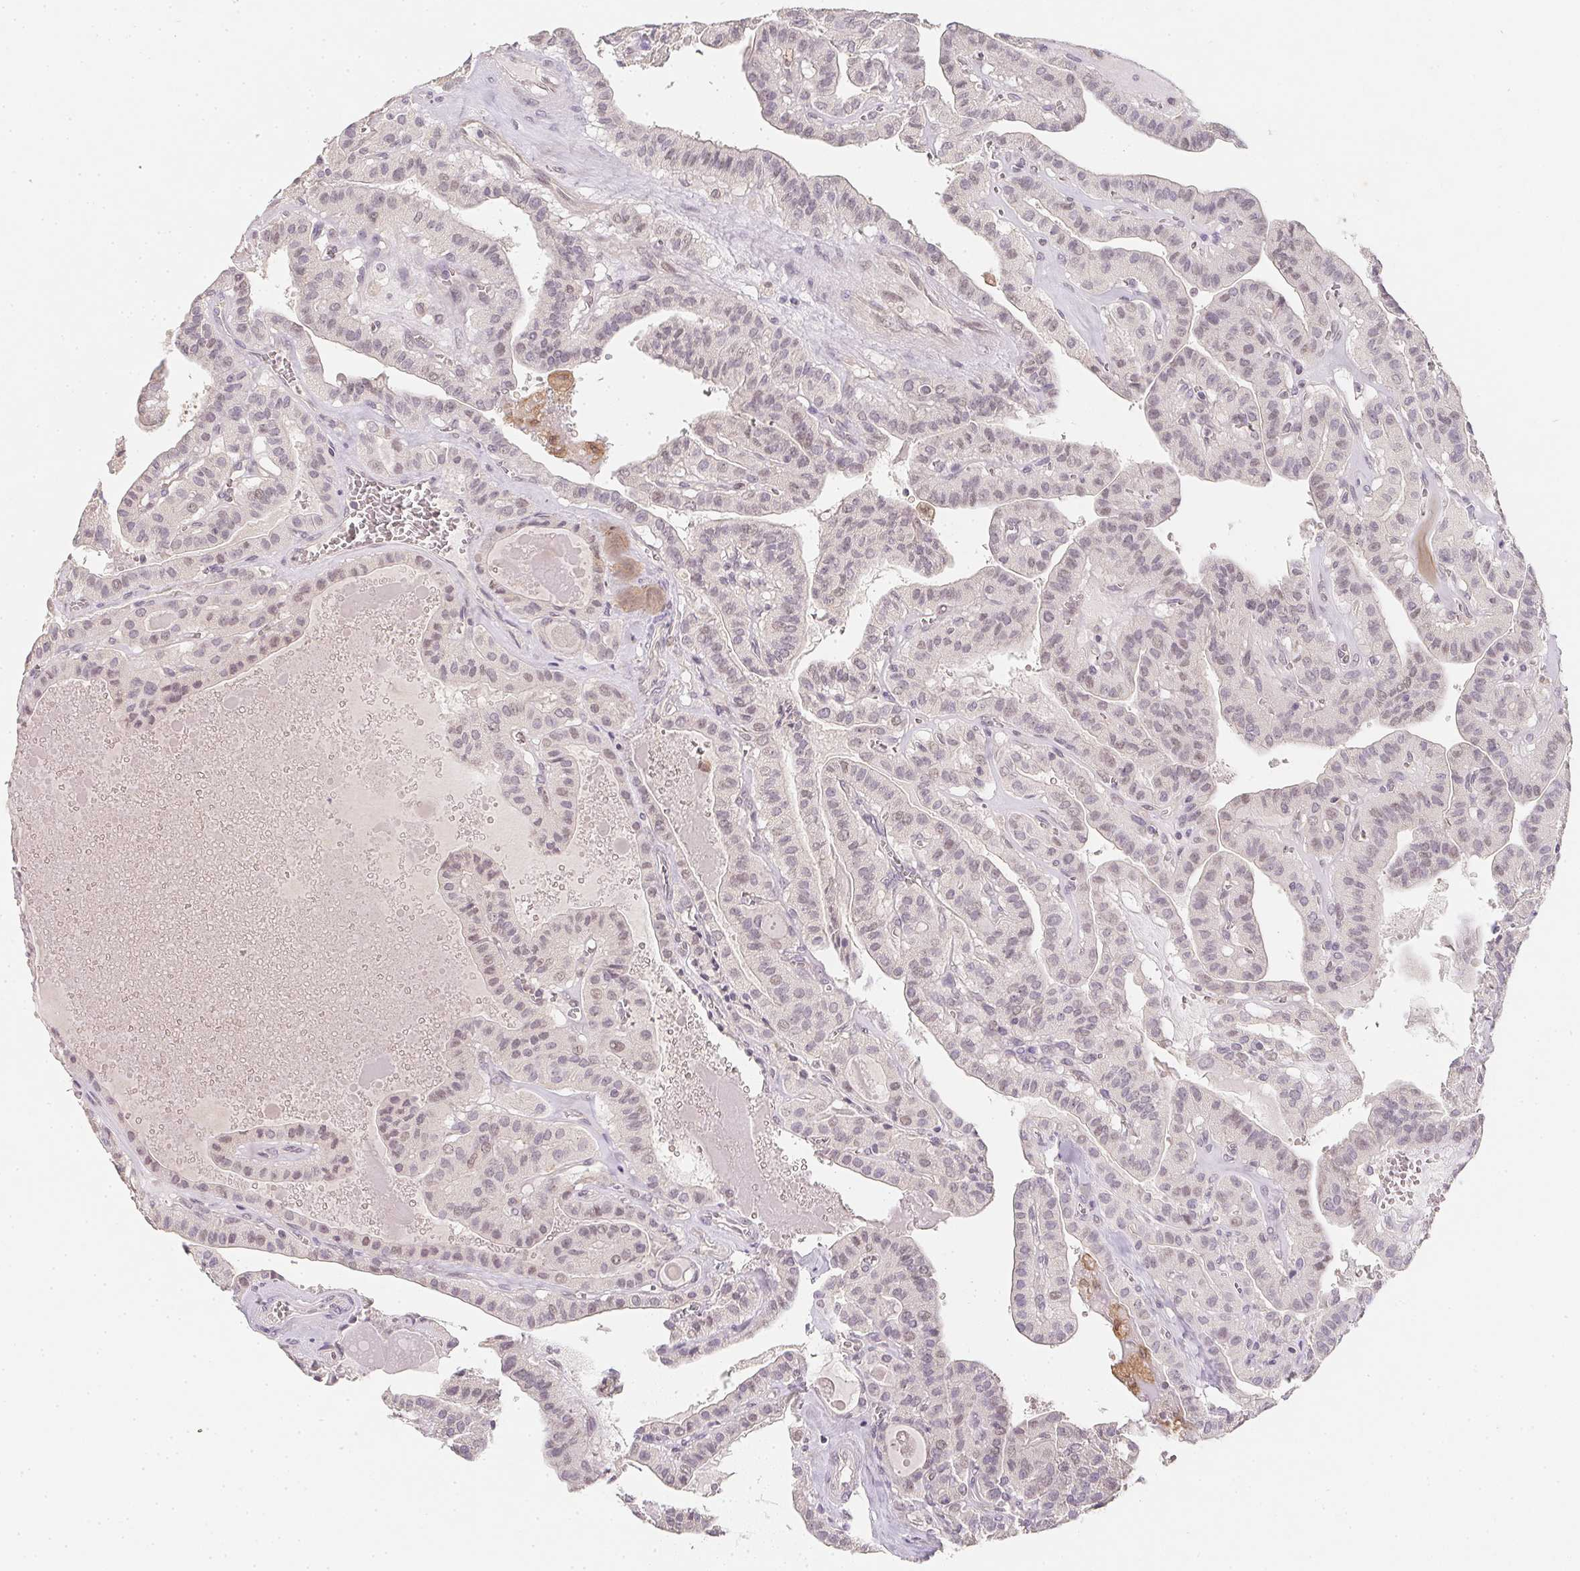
{"staining": {"intensity": "weak", "quantity": "25%-75%", "location": "nuclear"}, "tissue": "thyroid cancer", "cell_type": "Tumor cells", "image_type": "cancer", "snomed": [{"axis": "morphology", "description": "Papillary adenocarcinoma, NOS"}, {"axis": "topography", "description": "Thyroid gland"}], "caption": "Immunohistochemical staining of human thyroid cancer (papillary adenocarcinoma) exhibits low levels of weak nuclear expression in approximately 25%-75% of tumor cells.", "gene": "SOAT1", "patient": {"sex": "male", "age": 52}}